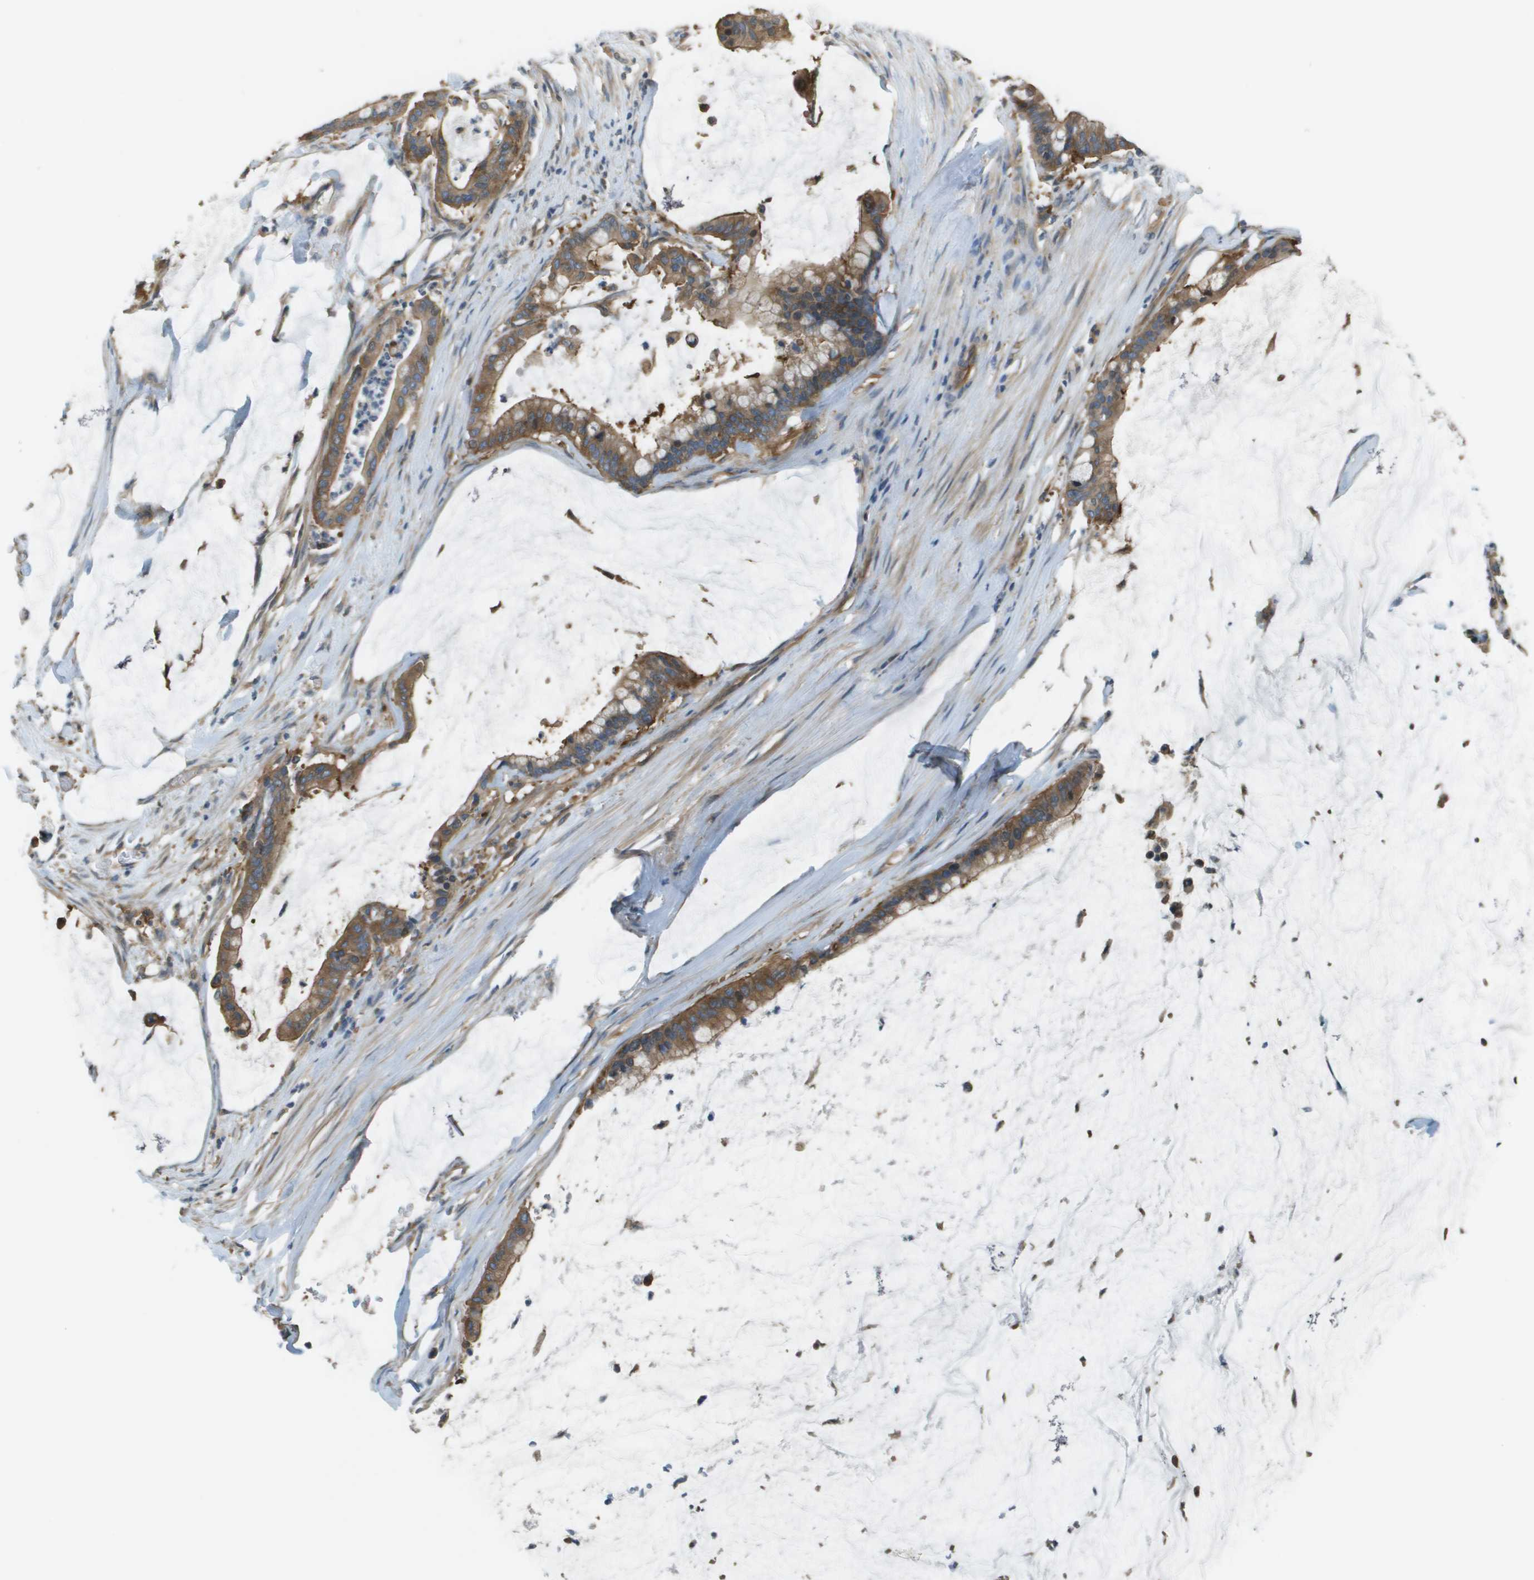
{"staining": {"intensity": "moderate", "quantity": ">75%", "location": "cytoplasmic/membranous"}, "tissue": "pancreatic cancer", "cell_type": "Tumor cells", "image_type": "cancer", "snomed": [{"axis": "morphology", "description": "Adenocarcinoma, NOS"}, {"axis": "topography", "description": "Pancreas"}], "caption": "Moderate cytoplasmic/membranous expression for a protein is seen in approximately >75% of tumor cells of pancreatic adenocarcinoma using immunohistochemistry (IHC).", "gene": "CORO1B", "patient": {"sex": "male", "age": 41}}